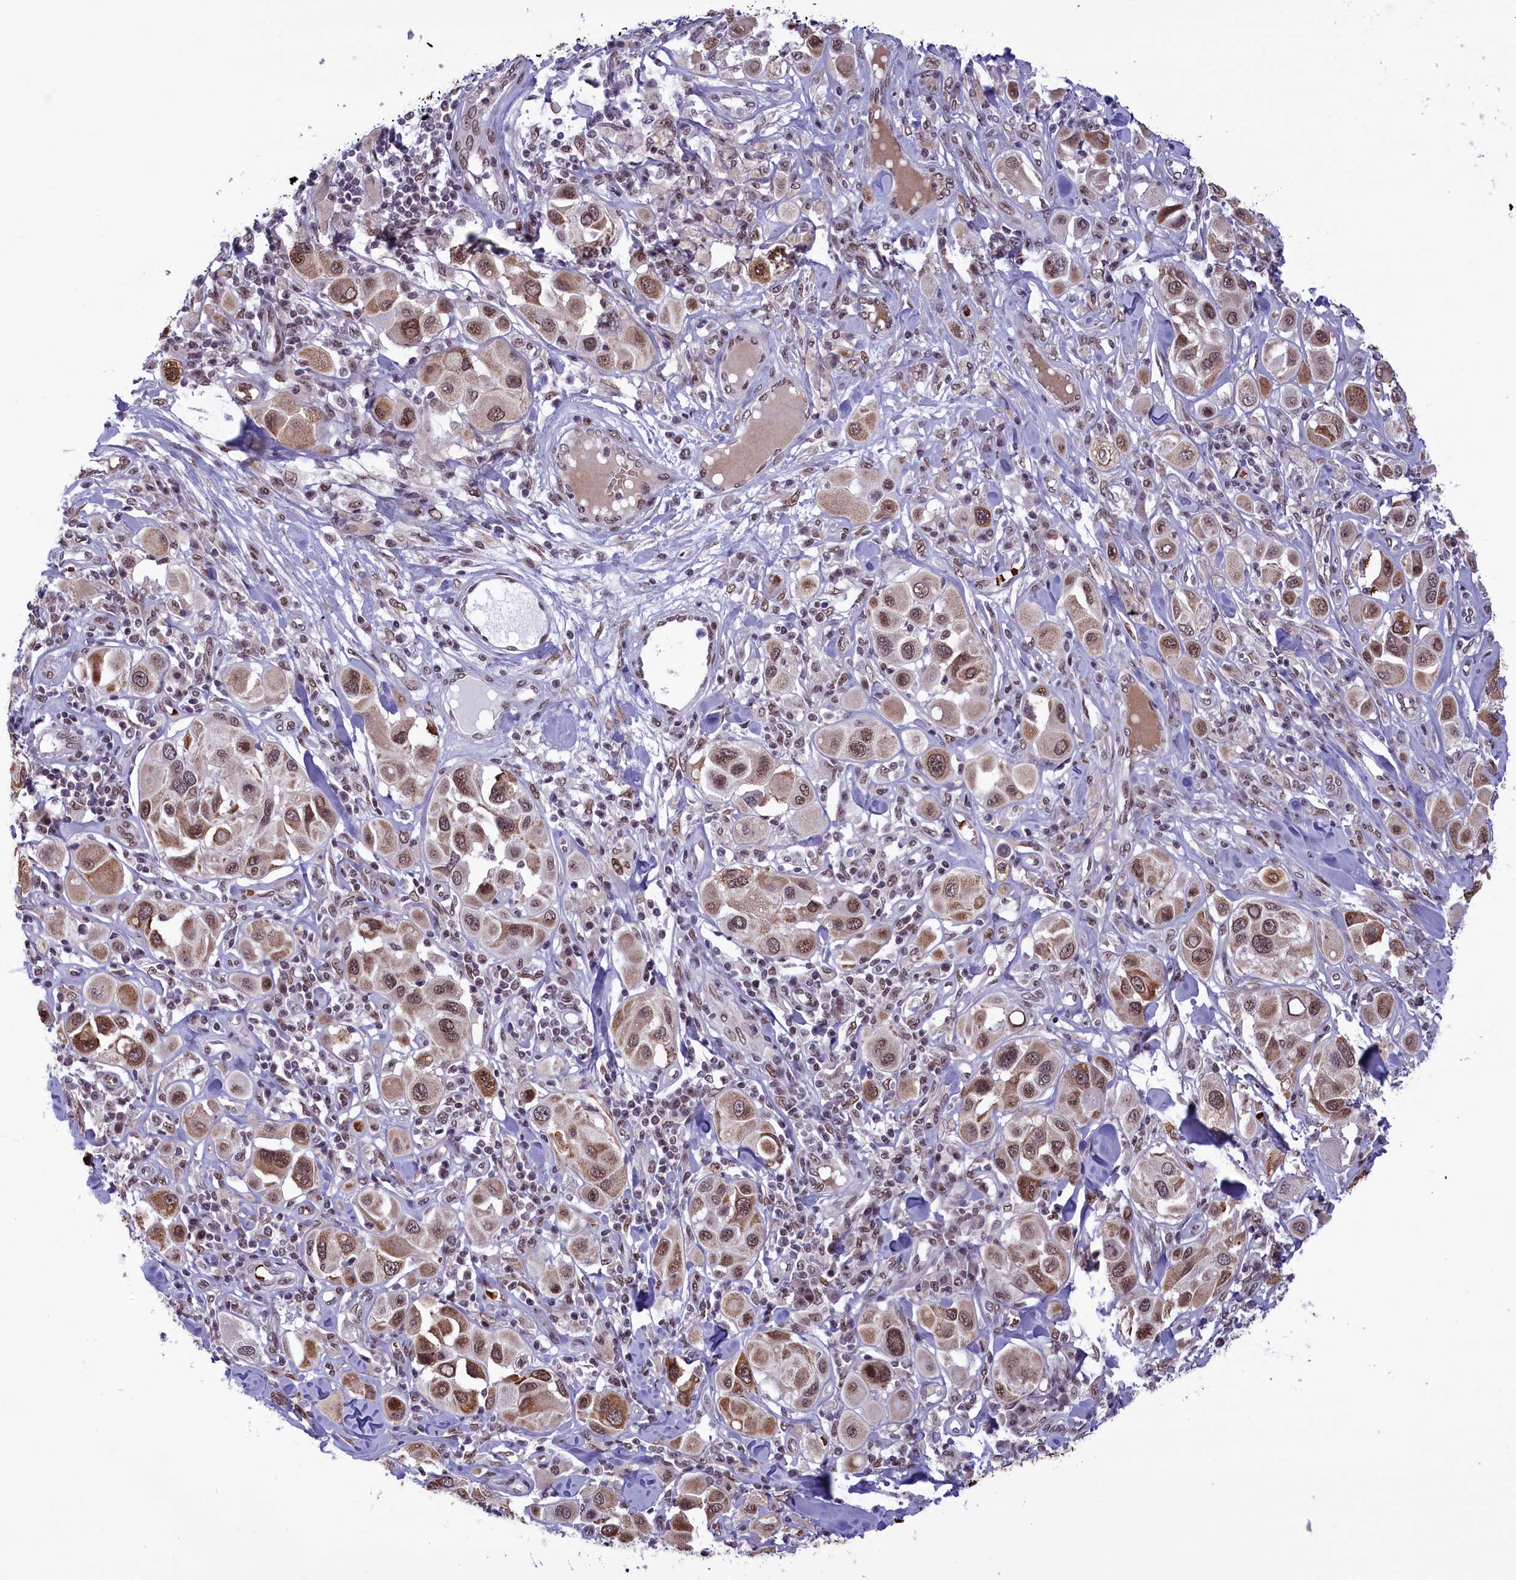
{"staining": {"intensity": "moderate", "quantity": ">75%", "location": "cytoplasmic/membranous,nuclear"}, "tissue": "melanoma", "cell_type": "Tumor cells", "image_type": "cancer", "snomed": [{"axis": "morphology", "description": "Malignant melanoma, Metastatic site"}, {"axis": "topography", "description": "Skin"}], "caption": "Immunohistochemistry (DAB) staining of malignant melanoma (metastatic site) reveals moderate cytoplasmic/membranous and nuclear protein expression in about >75% of tumor cells.", "gene": "MPHOSPH8", "patient": {"sex": "male", "age": 41}}